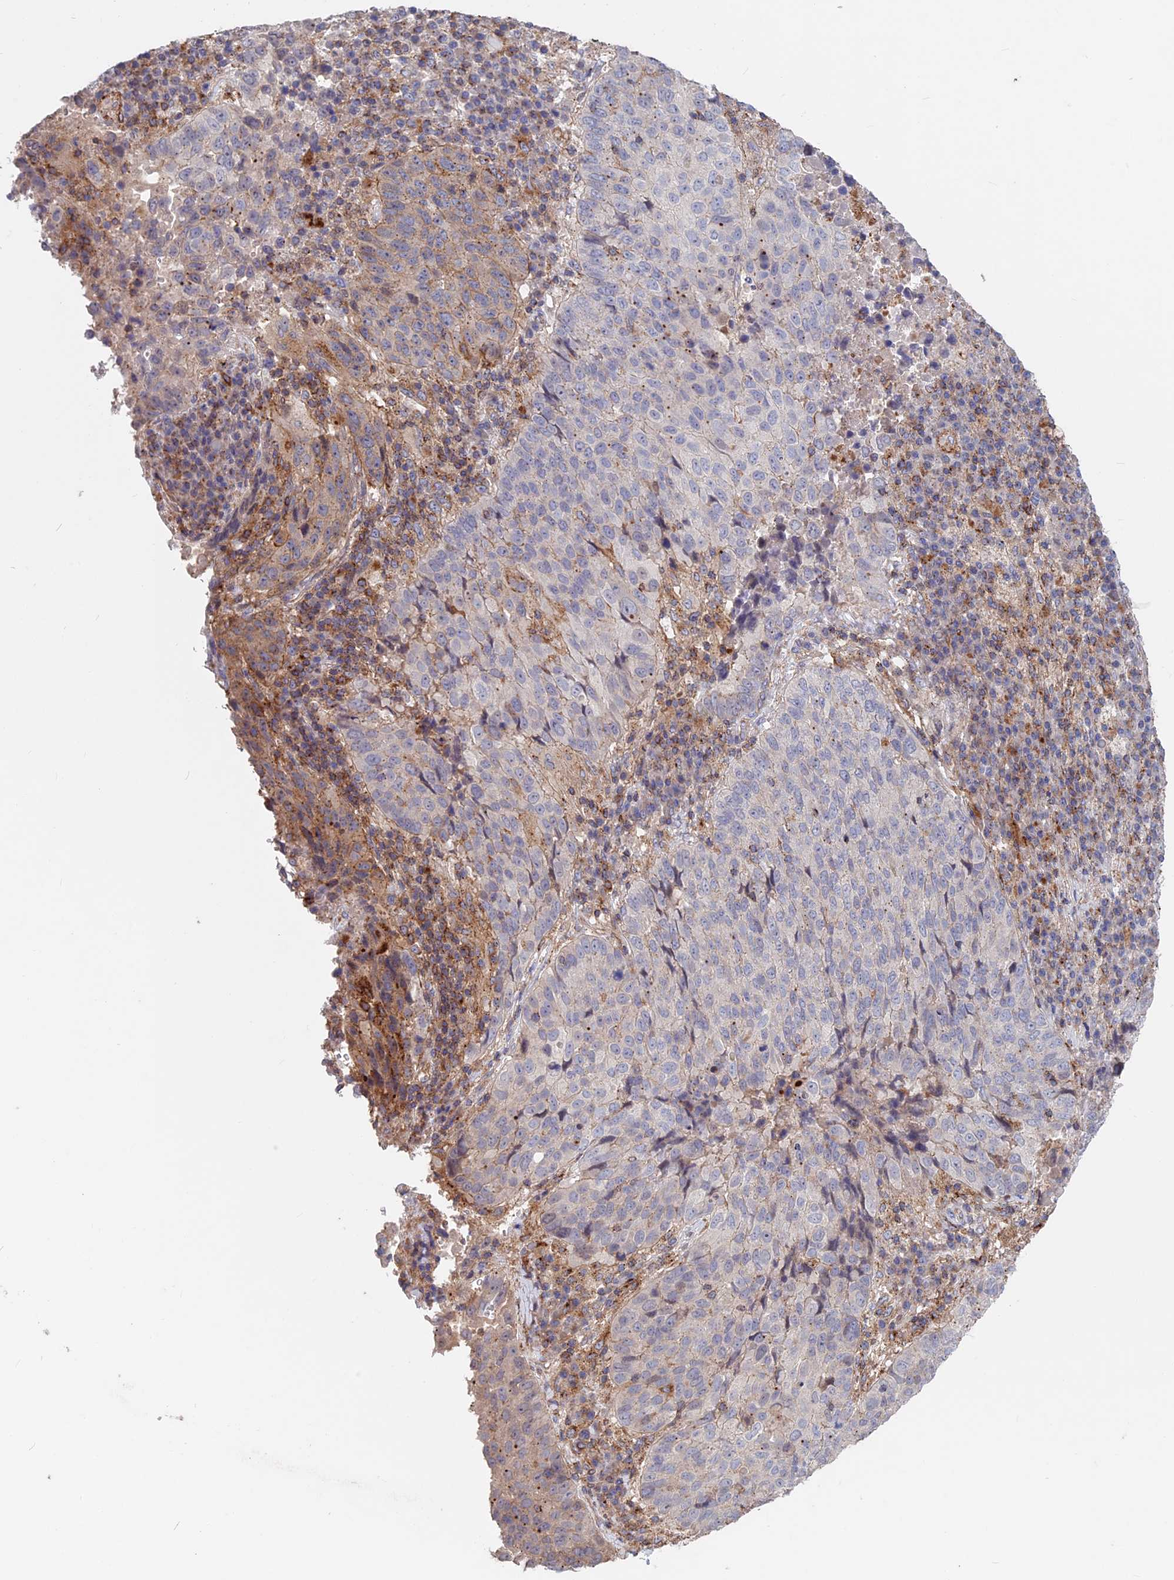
{"staining": {"intensity": "weak", "quantity": "<25%", "location": "cytoplasmic/membranous"}, "tissue": "lung cancer", "cell_type": "Tumor cells", "image_type": "cancer", "snomed": [{"axis": "morphology", "description": "Squamous cell carcinoma, NOS"}, {"axis": "topography", "description": "Lung"}], "caption": "Immunohistochemistry (IHC) of human squamous cell carcinoma (lung) shows no expression in tumor cells.", "gene": "LYPD5", "patient": {"sex": "male", "age": 73}}